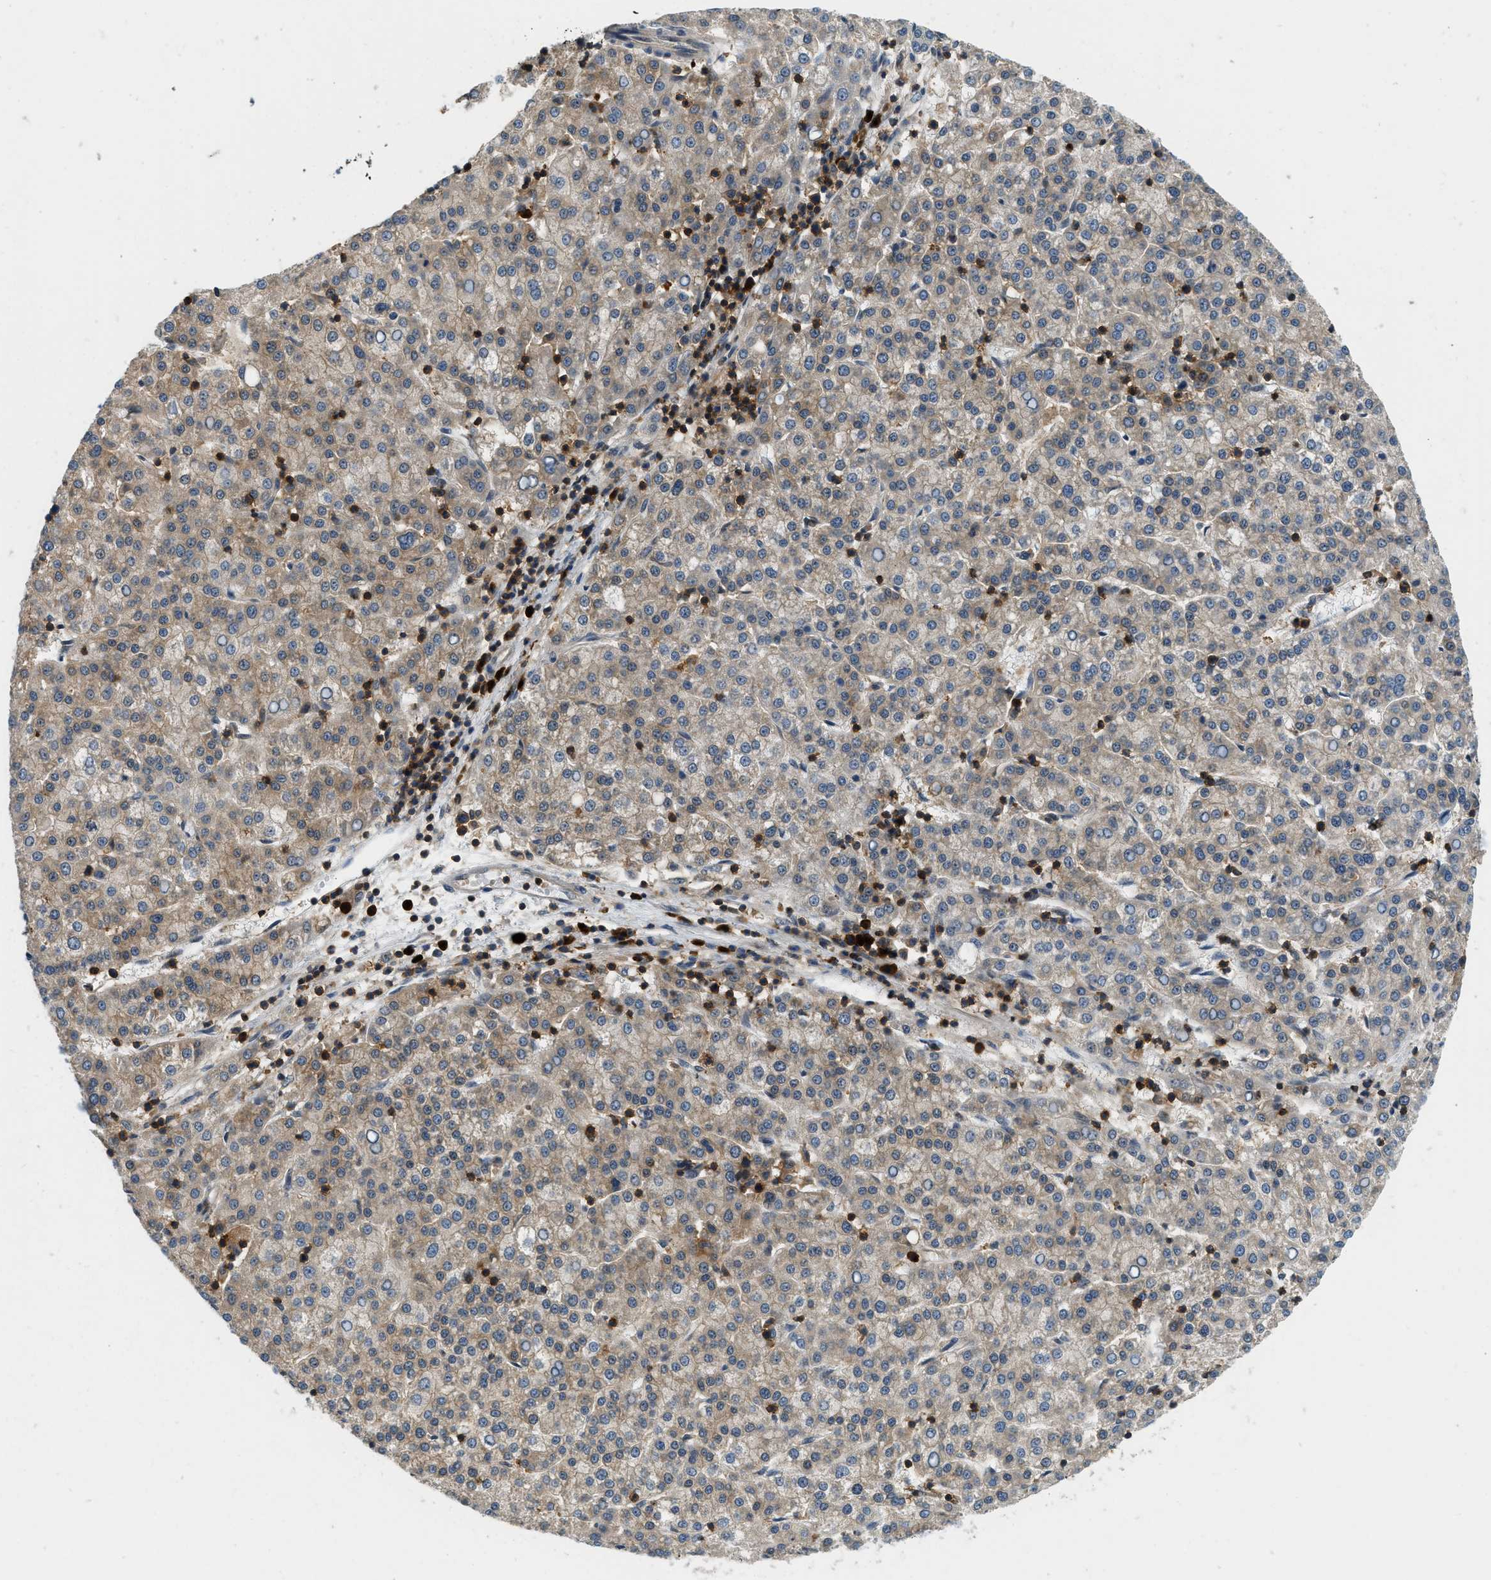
{"staining": {"intensity": "weak", "quantity": "25%-75%", "location": "cytoplasmic/membranous"}, "tissue": "liver cancer", "cell_type": "Tumor cells", "image_type": "cancer", "snomed": [{"axis": "morphology", "description": "Carcinoma, Hepatocellular, NOS"}, {"axis": "topography", "description": "Liver"}], "caption": "Weak cytoplasmic/membranous protein positivity is present in about 25%-75% of tumor cells in liver cancer. (DAB IHC with brightfield microscopy, high magnification).", "gene": "GMPPB", "patient": {"sex": "female", "age": 58}}